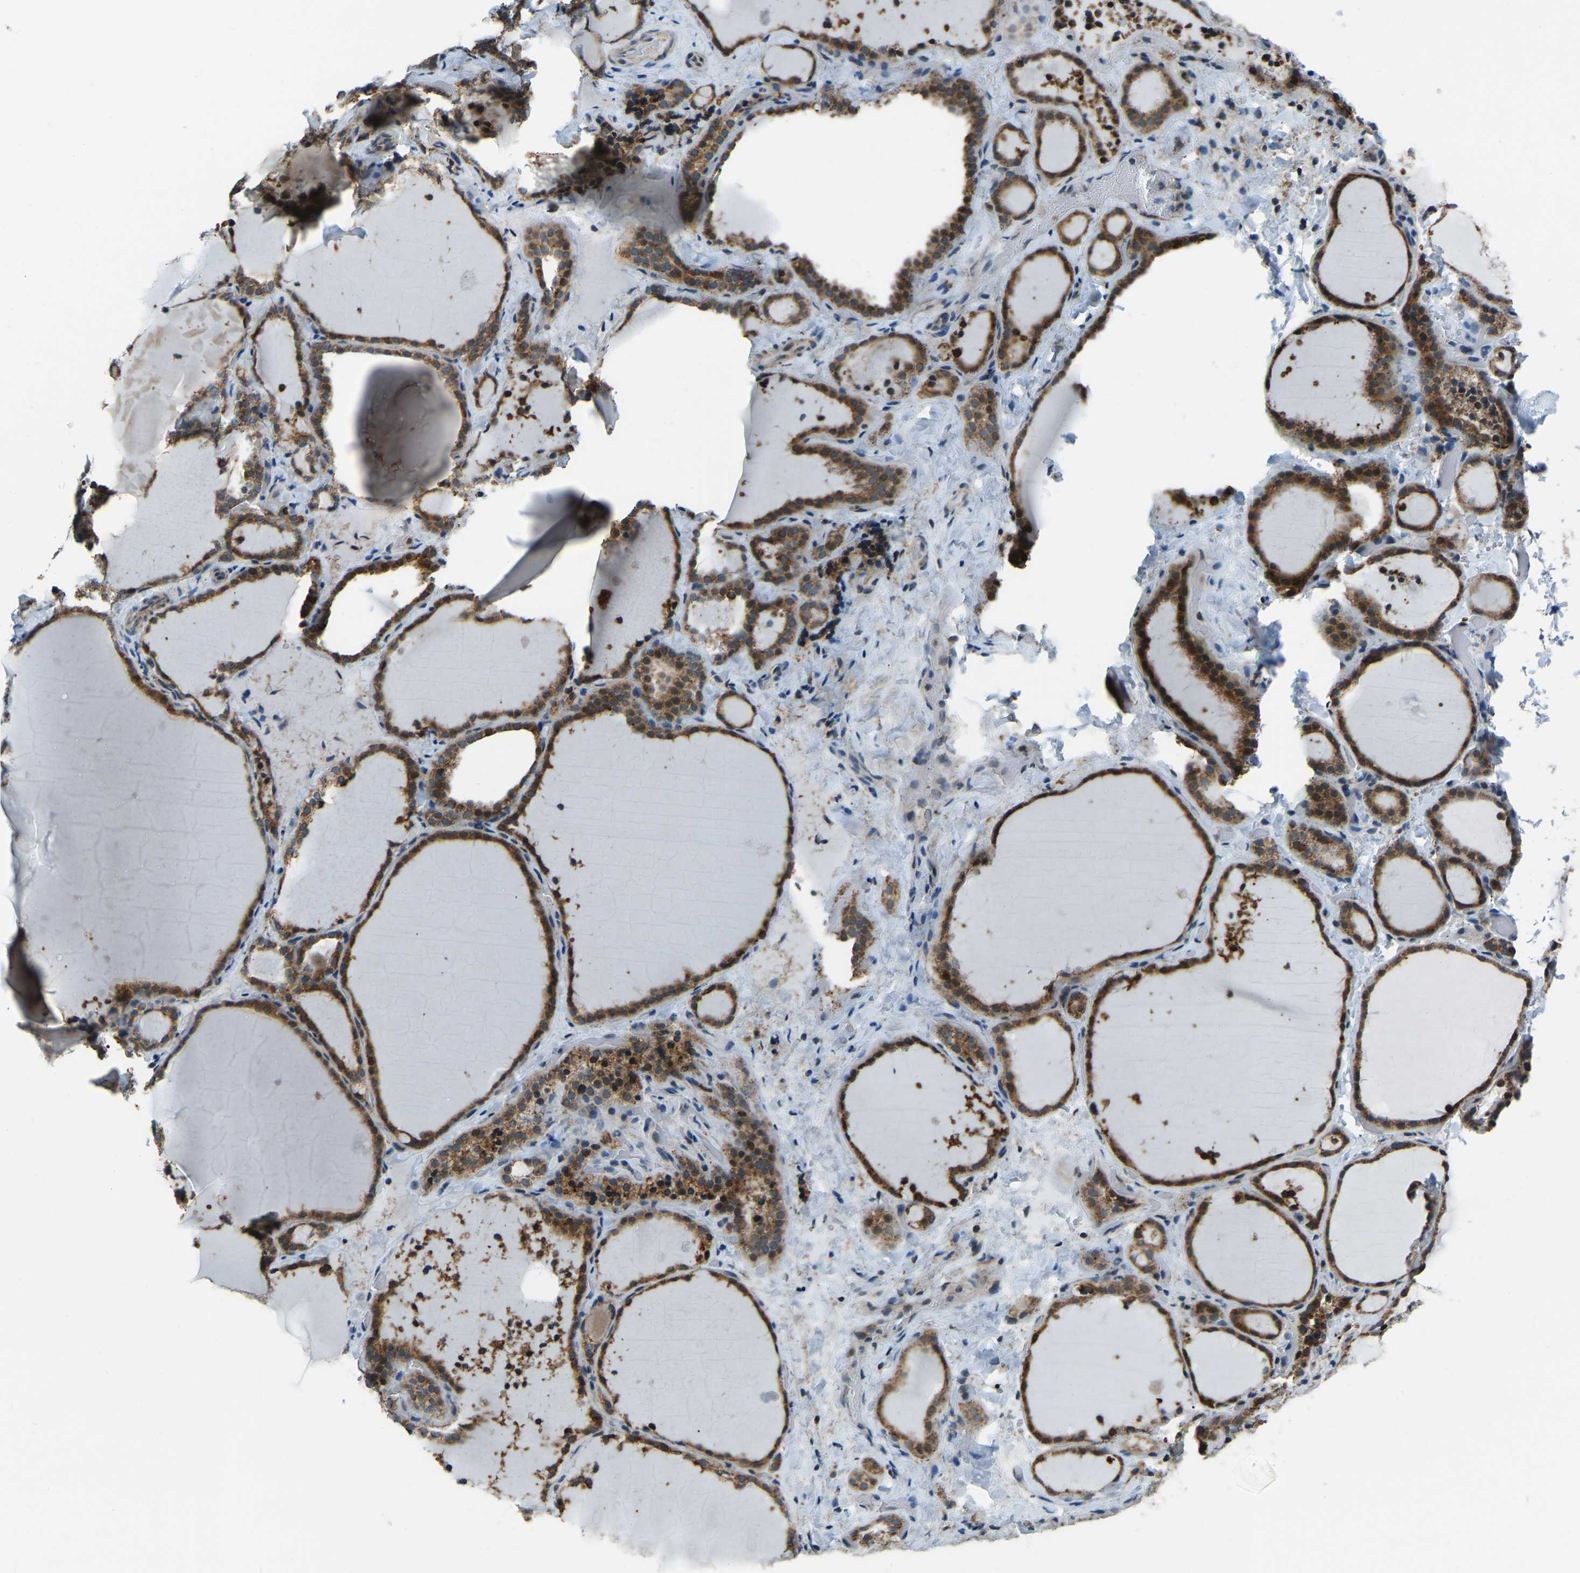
{"staining": {"intensity": "strong", "quantity": ">75%", "location": "cytoplasmic/membranous"}, "tissue": "thyroid gland", "cell_type": "Glandular cells", "image_type": "normal", "snomed": [{"axis": "morphology", "description": "Normal tissue, NOS"}, {"axis": "topography", "description": "Thyroid gland"}], "caption": "A high amount of strong cytoplasmic/membranous positivity is identified in about >75% of glandular cells in normal thyroid gland.", "gene": "RBM33", "patient": {"sex": "female", "age": 22}}